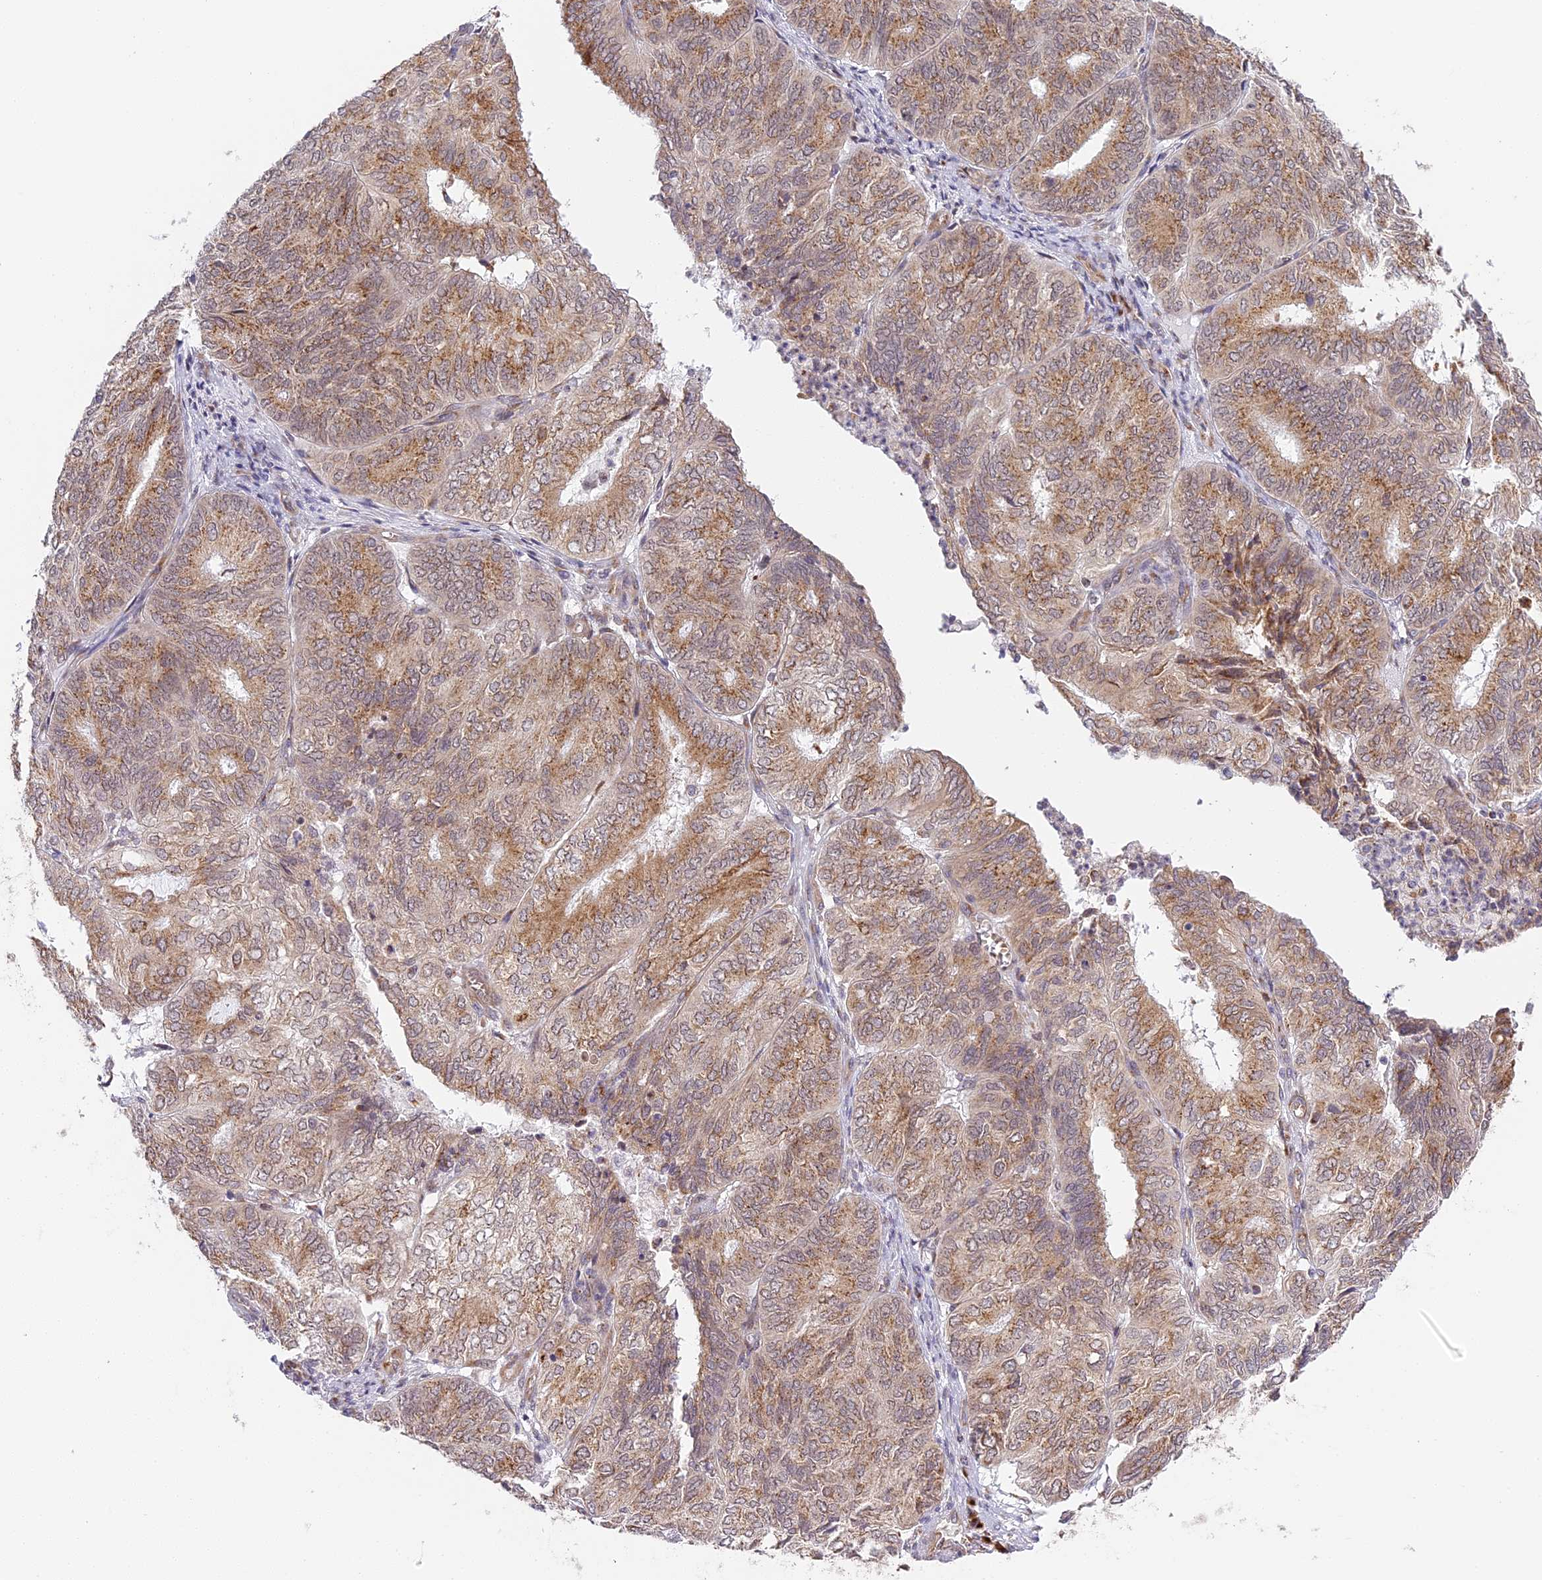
{"staining": {"intensity": "moderate", "quantity": ">75%", "location": "cytoplasmic/membranous"}, "tissue": "endometrial cancer", "cell_type": "Tumor cells", "image_type": "cancer", "snomed": [{"axis": "morphology", "description": "Adenocarcinoma, NOS"}, {"axis": "topography", "description": "Uterus"}], "caption": "A brown stain labels moderate cytoplasmic/membranous positivity of a protein in endometrial adenocarcinoma tumor cells.", "gene": "HEATR5B", "patient": {"sex": "female", "age": 60}}